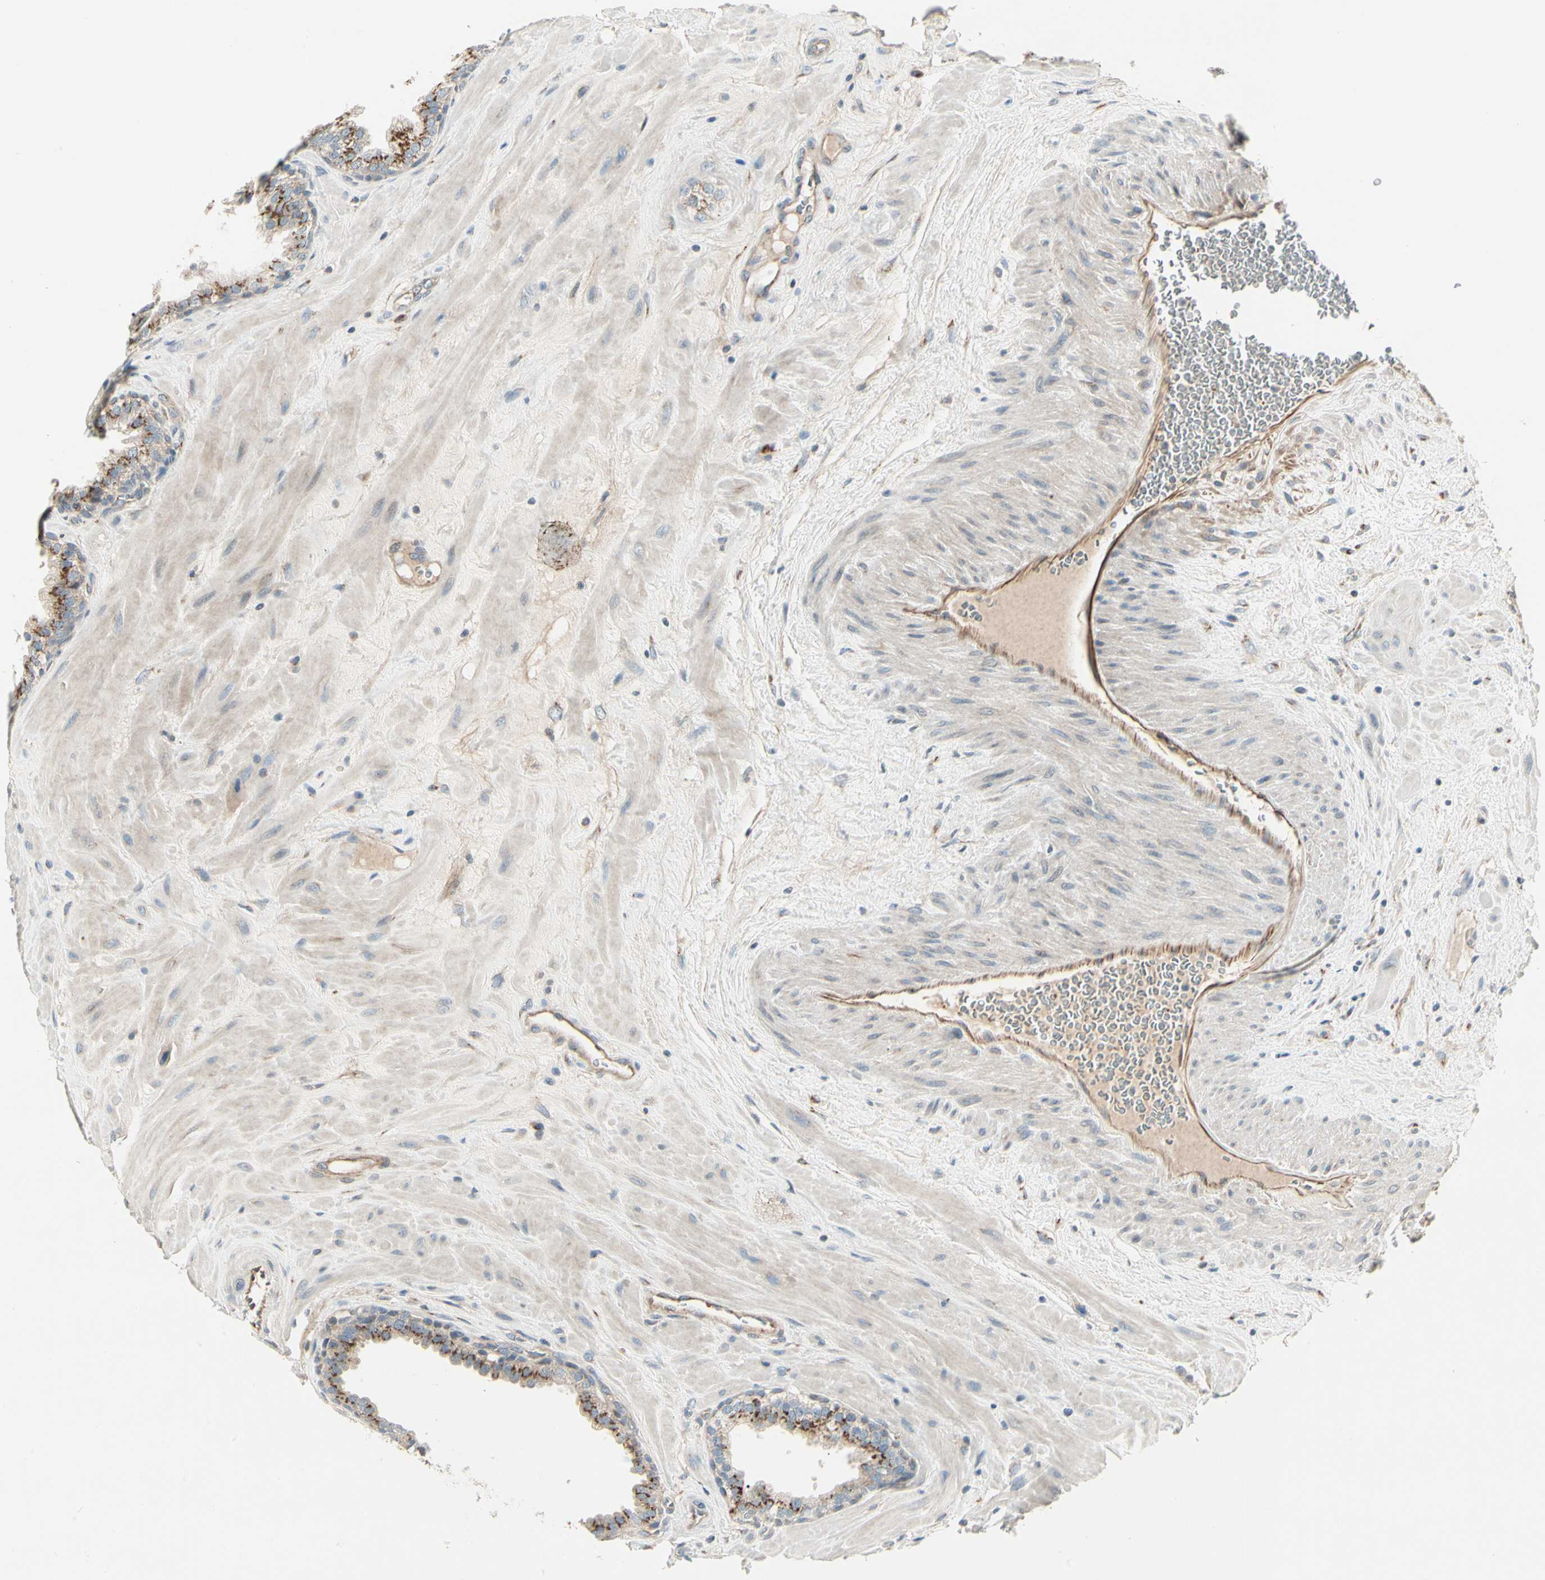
{"staining": {"intensity": "strong", "quantity": ">75%", "location": "cytoplasmic/membranous"}, "tissue": "prostate", "cell_type": "Glandular cells", "image_type": "normal", "snomed": [{"axis": "morphology", "description": "Normal tissue, NOS"}, {"axis": "topography", "description": "Prostate"}], "caption": "Immunohistochemical staining of normal human prostate demonstrates high levels of strong cytoplasmic/membranous staining in about >75% of glandular cells.", "gene": "ABCA3", "patient": {"sex": "male", "age": 51}}